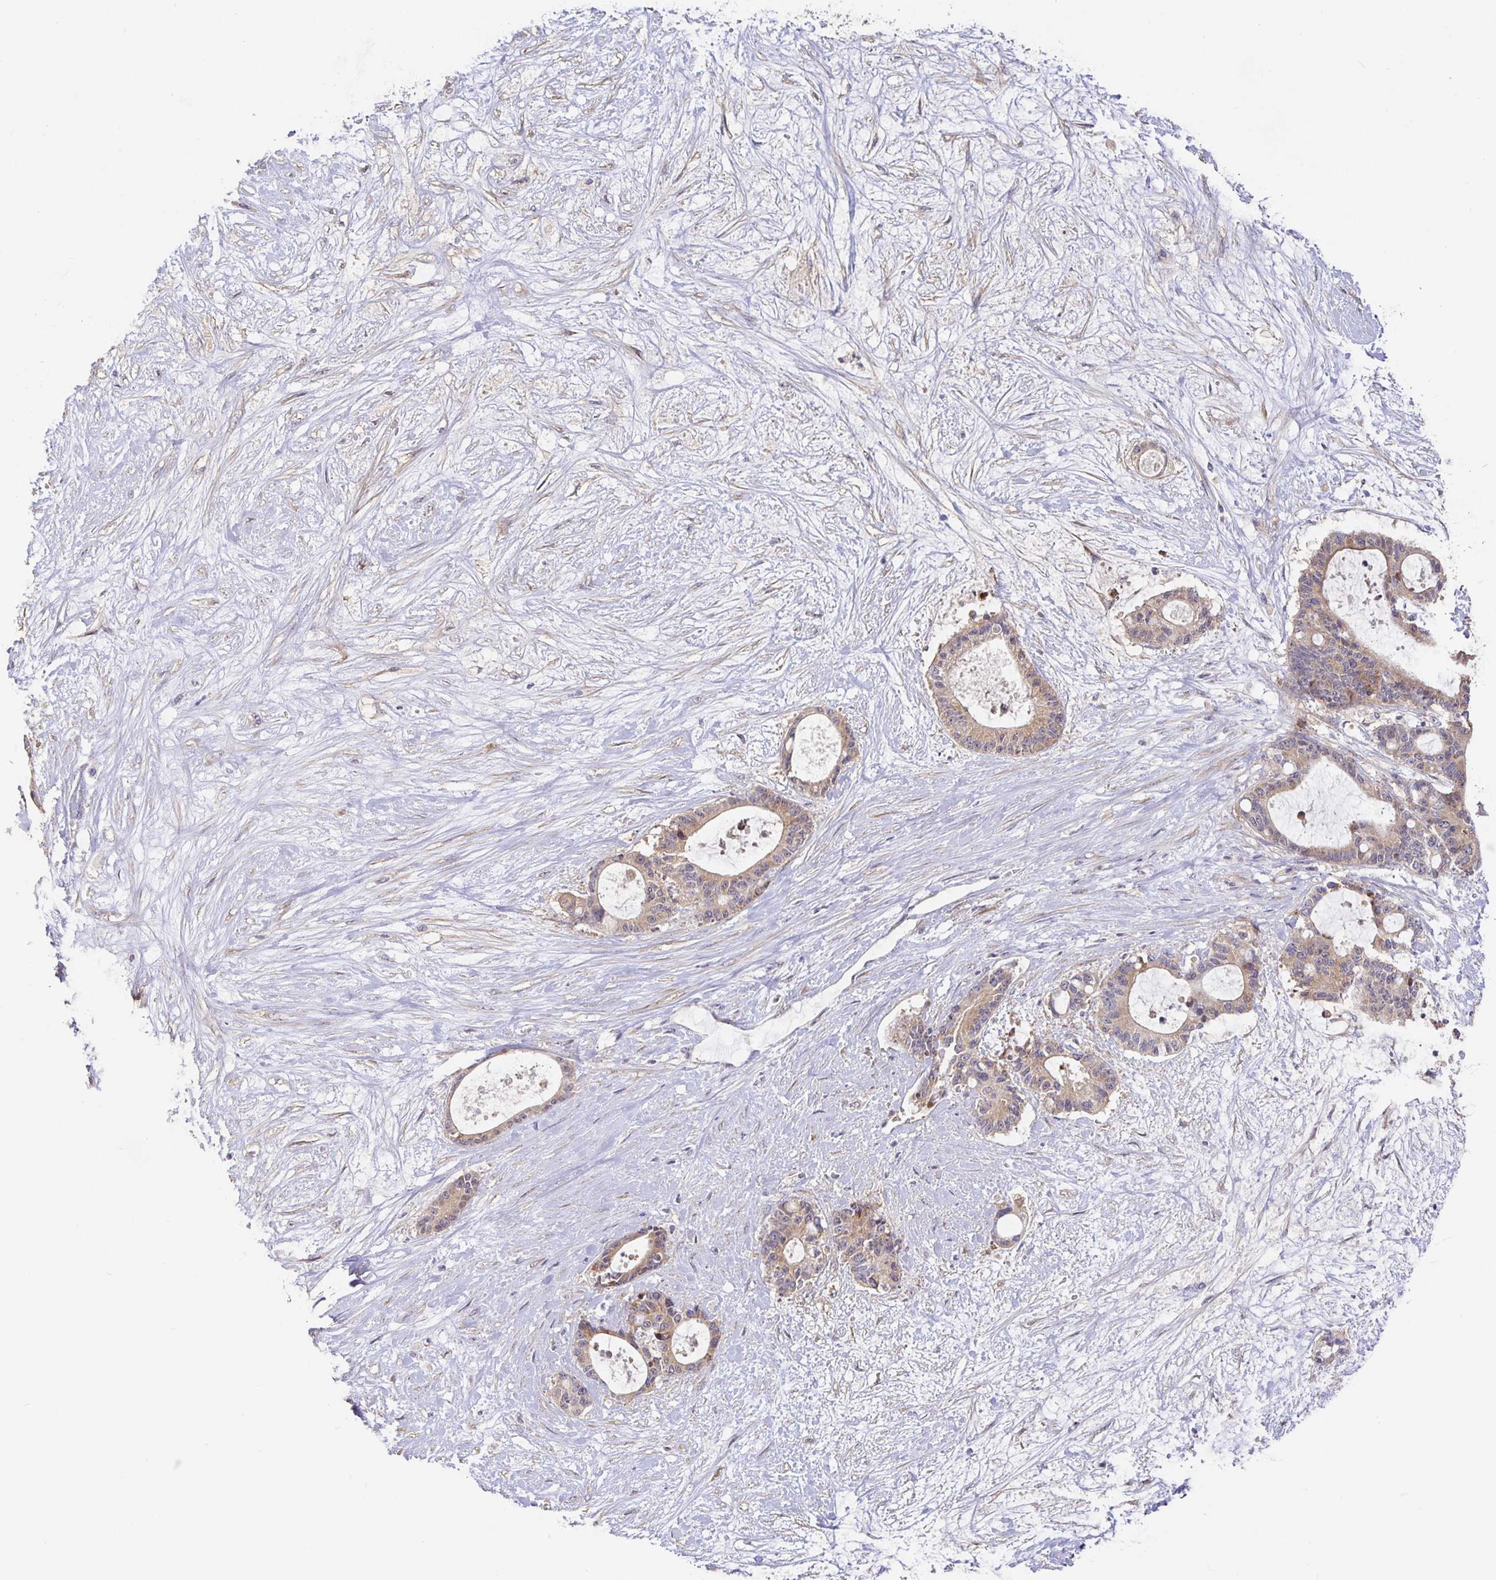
{"staining": {"intensity": "weak", "quantity": ">75%", "location": "cytoplasmic/membranous"}, "tissue": "liver cancer", "cell_type": "Tumor cells", "image_type": "cancer", "snomed": [{"axis": "morphology", "description": "Normal tissue, NOS"}, {"axis": "morphology", "description": "Cholangiocarcinoma"}, {"axis": "topography", "description": "Liver"}, {"axis": "topography", "description": "Peripheral nerve tissue"}], "caption": "Immunohistochemistry of liver cholangiocarcinoma reveals low levels of weak cytoplasmic/membranous positivity in approximately >75% of tumor cells.", "gene": "ZDHHC11", "patient": {"sex": "female", "age": 73}}